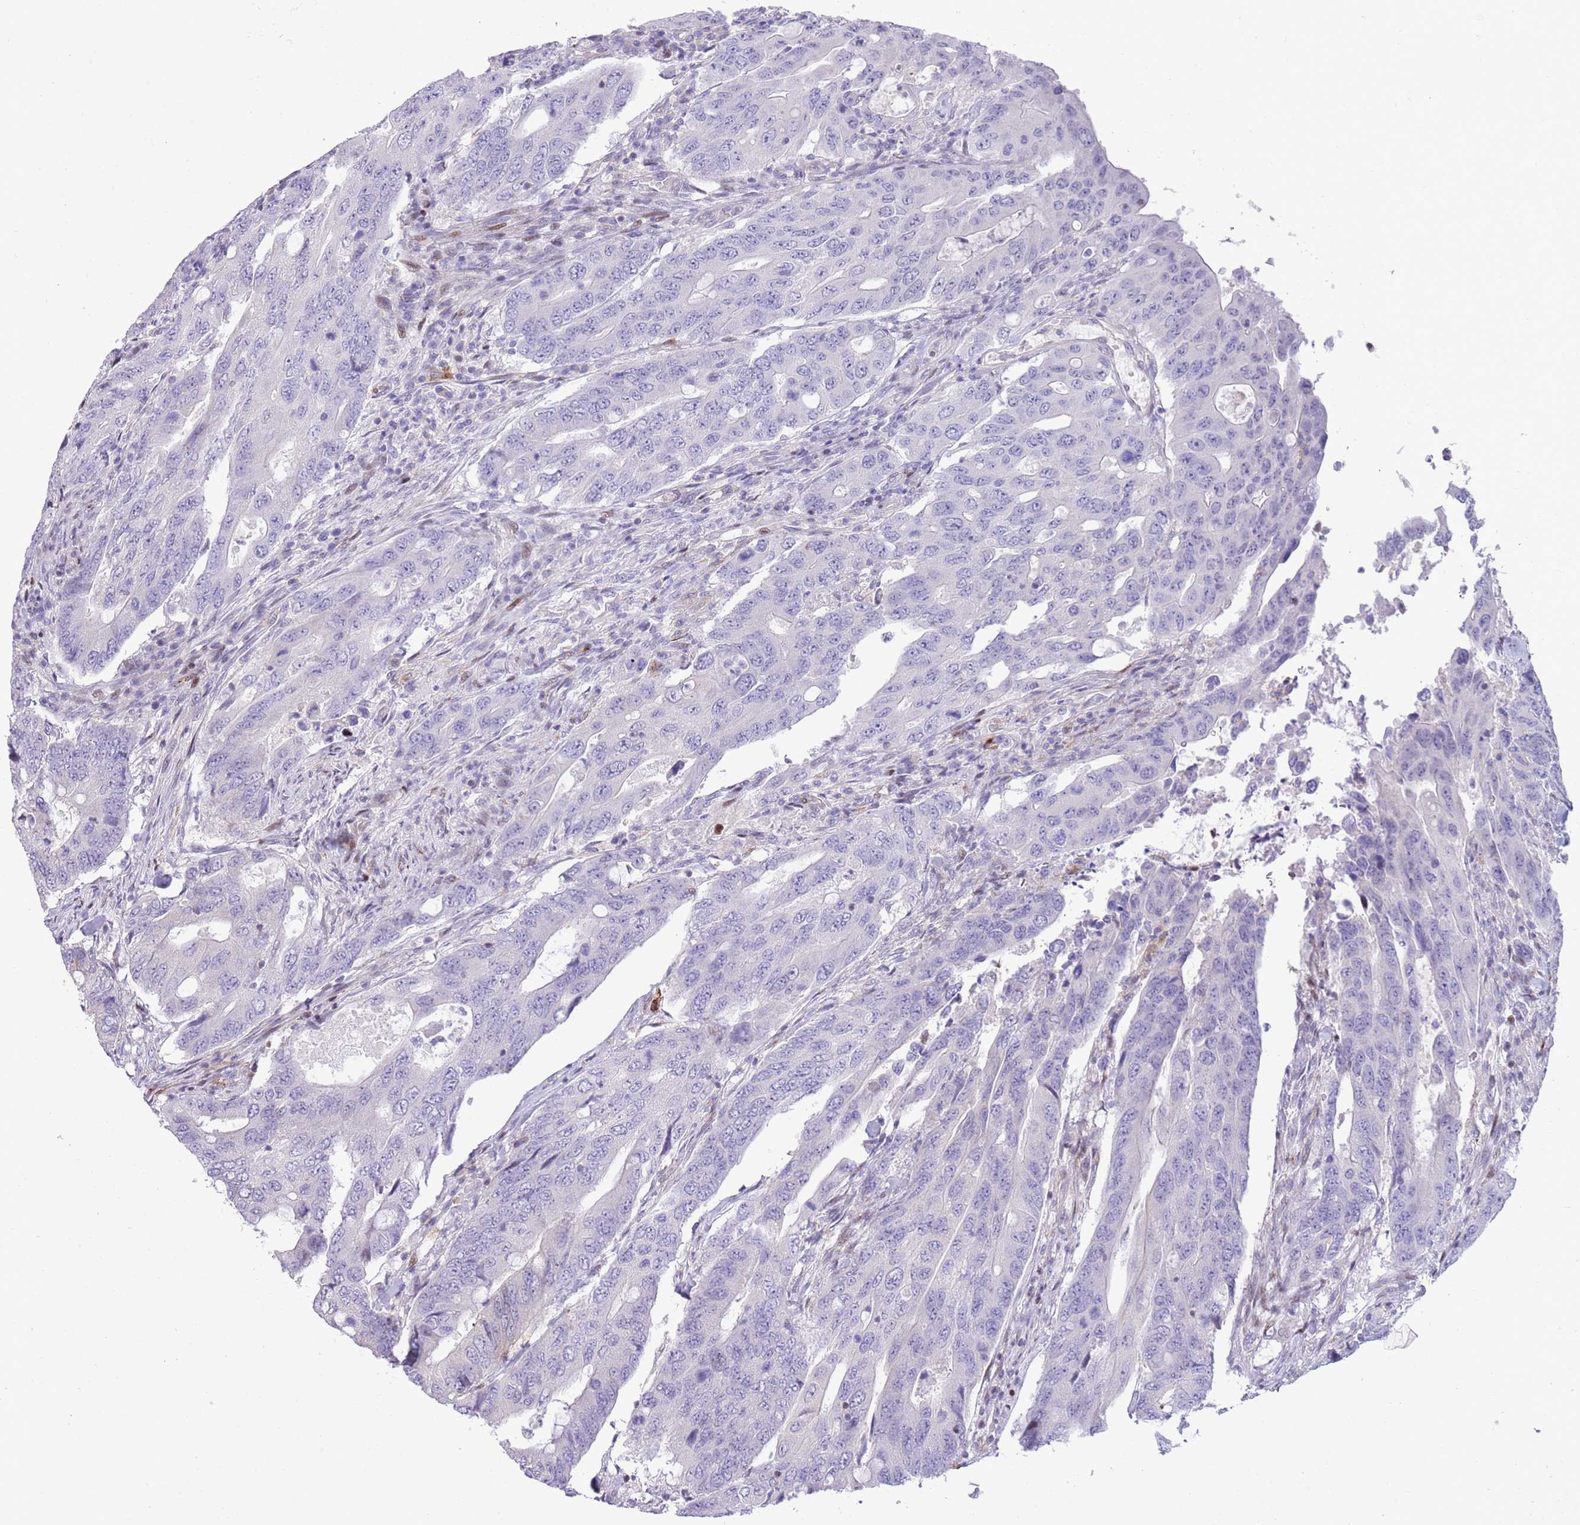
{"staining": {"intensity": "negative", "quantity": "none", "location": "none"}, "tissue": "colorectal cancer", "cell_type": "Tumor cells", "image_type": "cancer", "snomed": [{"axis": "morphology", "description": "Adenocarcinoma, NOS"}, {"axis": "topography", "description": "Colon"}], "caption": "Tumor cells are negative for protein expression in human colorectal adenocarcinoma.", "gene": "ANO8", "patient": {"sex": "male", "age": 71}}